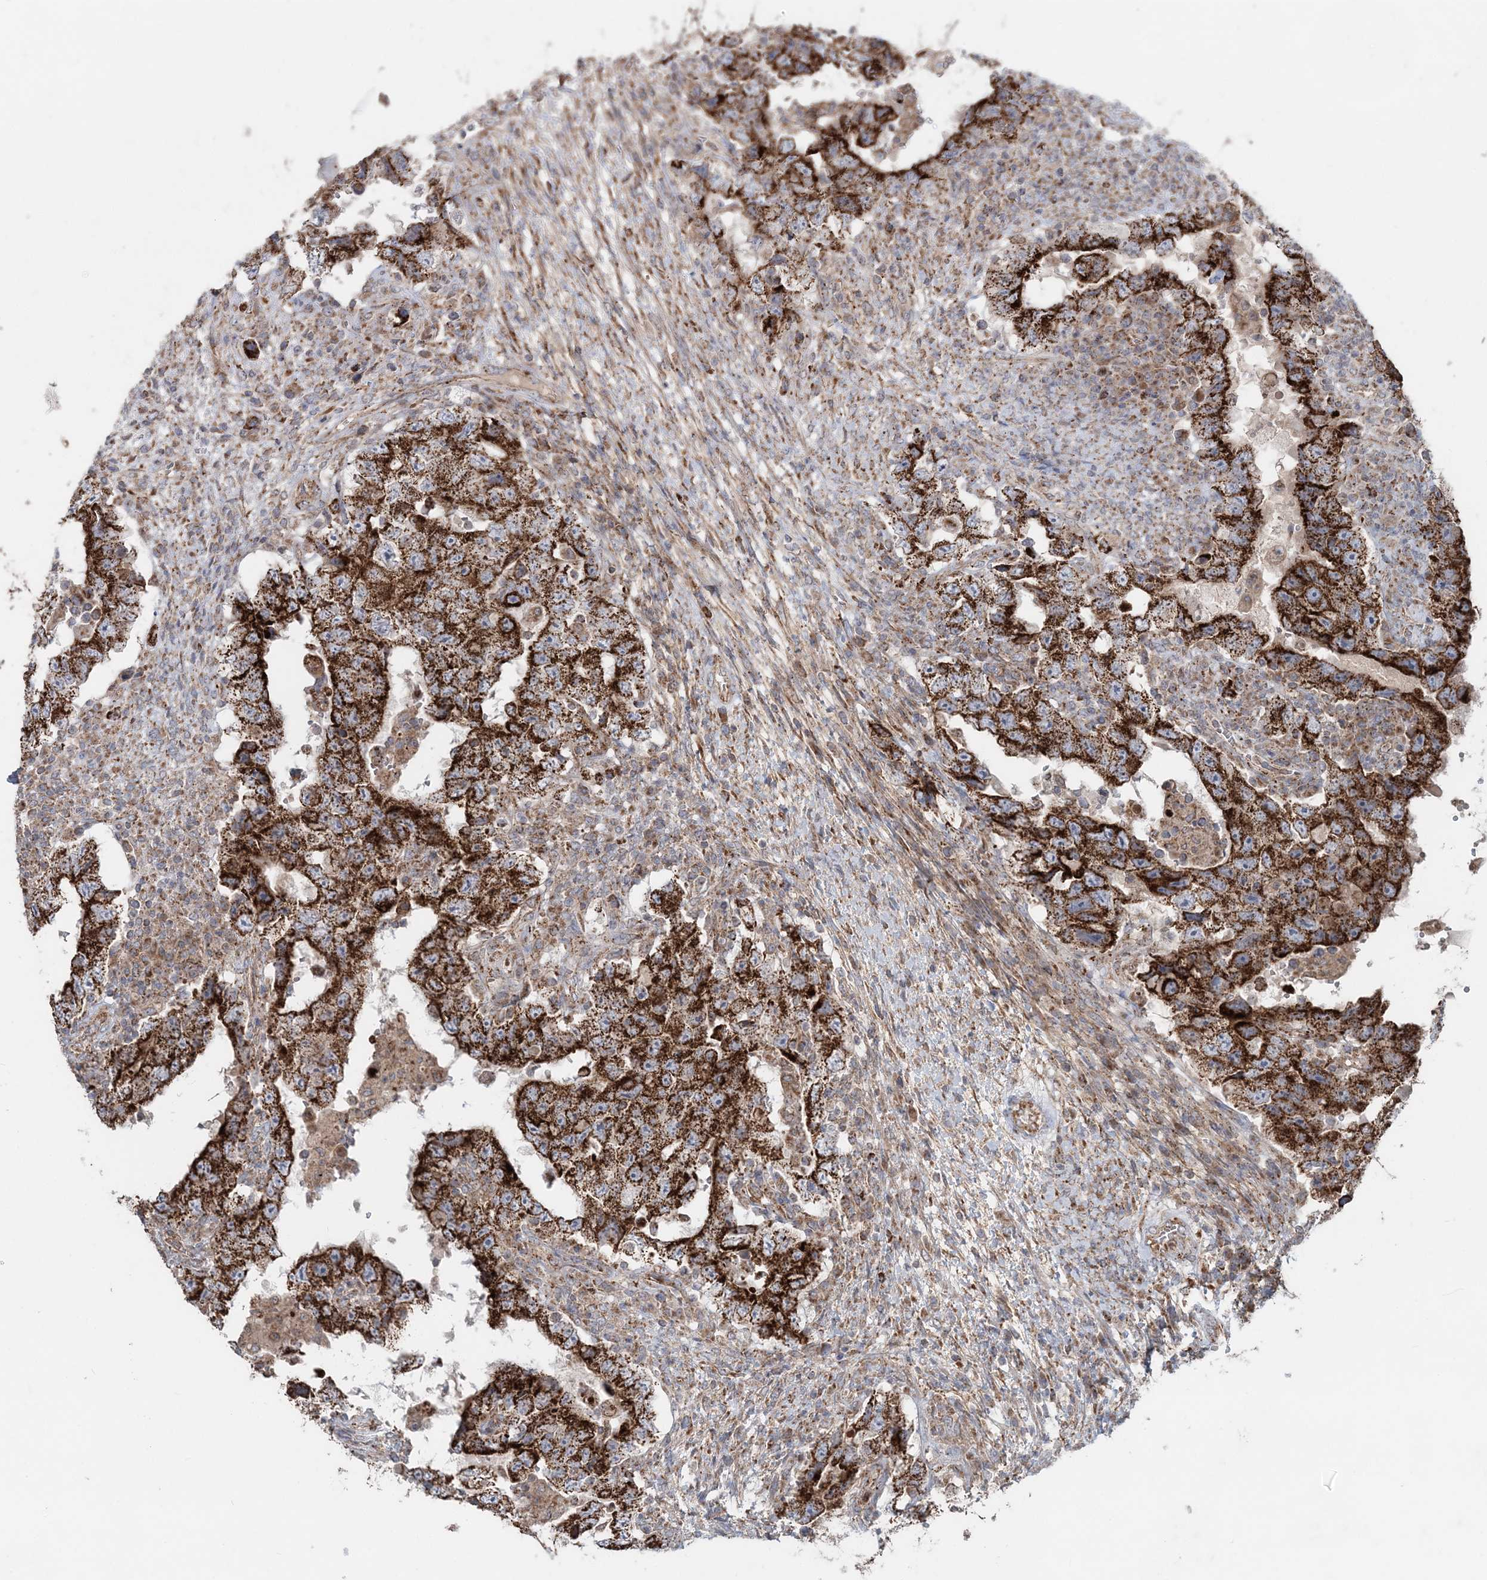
{"staining": {"intensity": "strong", "quantity": ">75%", "location": "cytoplasmic/membranous"}, "tissue": "testis cancer", "cell_type": "Tumor cells", "image_type": "cancer", "snomed": [{"axis": "morphology", "description": "Carcinoma, Embryonal, NOS"}, {"axis": "topography", "description": "Testis"}], "caption": "A high amount of strong cytoplasmic/membranous expression is appreciated in approximately >75% of tumor cells in testis cancer tissue. (DAB IHC, brown staining for protein, blue staining for nuclei).", "gene": "LRPPRC", "patient": {"sex": "male", "age": 26}}